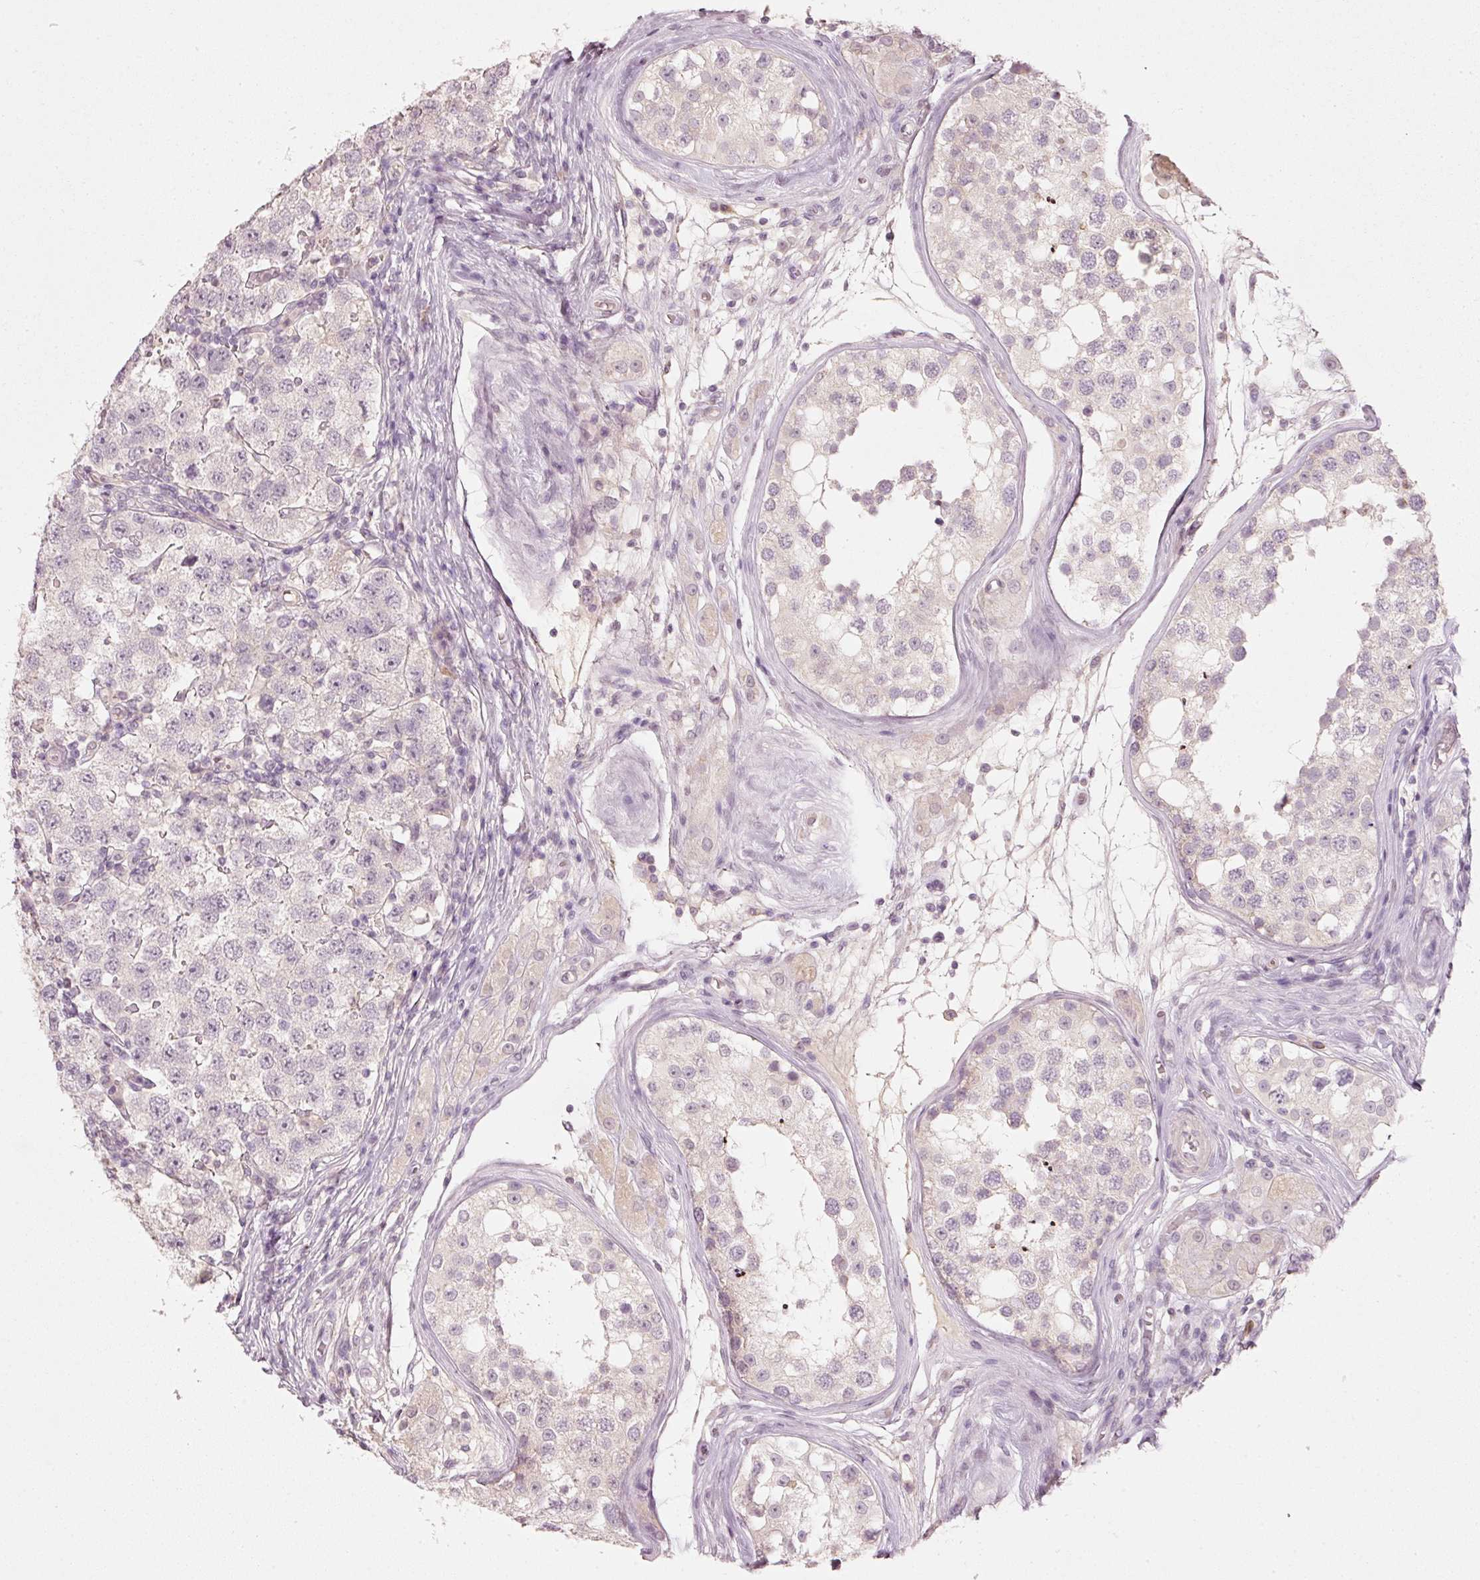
{"staining": {"intensity": "negative", "quantity": "none", "location": "none"}, "tissue": "testis cancer", "cell_type": "Tumor cells", "image_type": "cancer", "snomed": [{"axis": "morphology", "description": "Seminoma, NOS"}, {"axis": "topography", "description": "Testis"}], "caption": "A micrograph of seminoma (testis) stained for a protein displays no brown staining in tumor cells.", "gene": "STEAP1", "patient": {"sex": "male", "age": 34}}